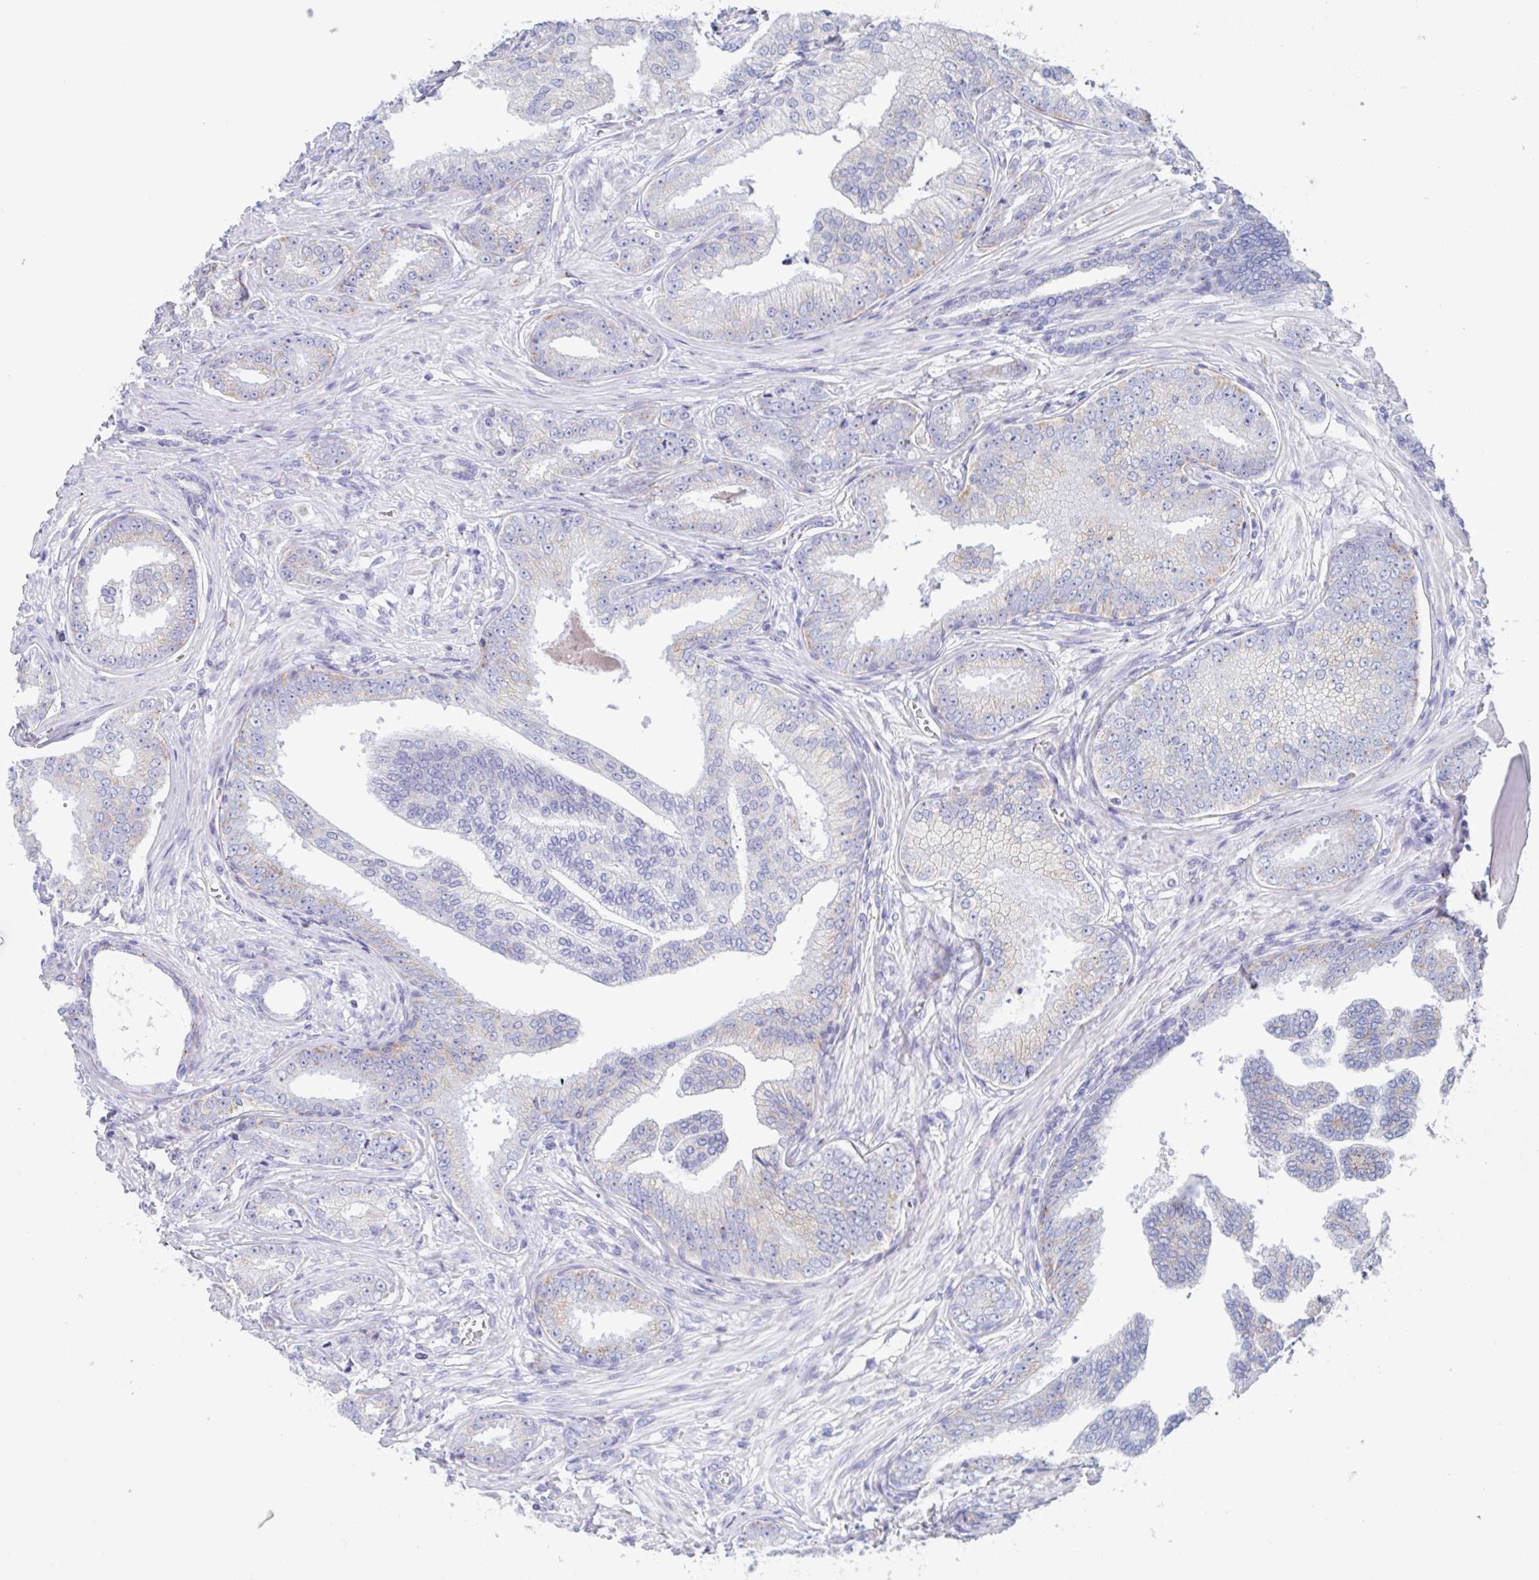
{"staining": {"intensity": "negative", "quantity": "none", "location": "none"}, "tissue": "prostate cancer", "cell_type": "Tumor cells", "image_type": "cancer", "snomed": [{"axis": "morphology", "description": "Adenocarcinoma, Low grade"}, {"axis": "topography", "description": "Prostate"}], "caption": "This is an immunohistochemistry histopathology image of prostate low-grade adenocarcinoma. There is no expression in tumor cells.", "gene": "CHMP5", "patient": {"sex": "male", "age": 61}}